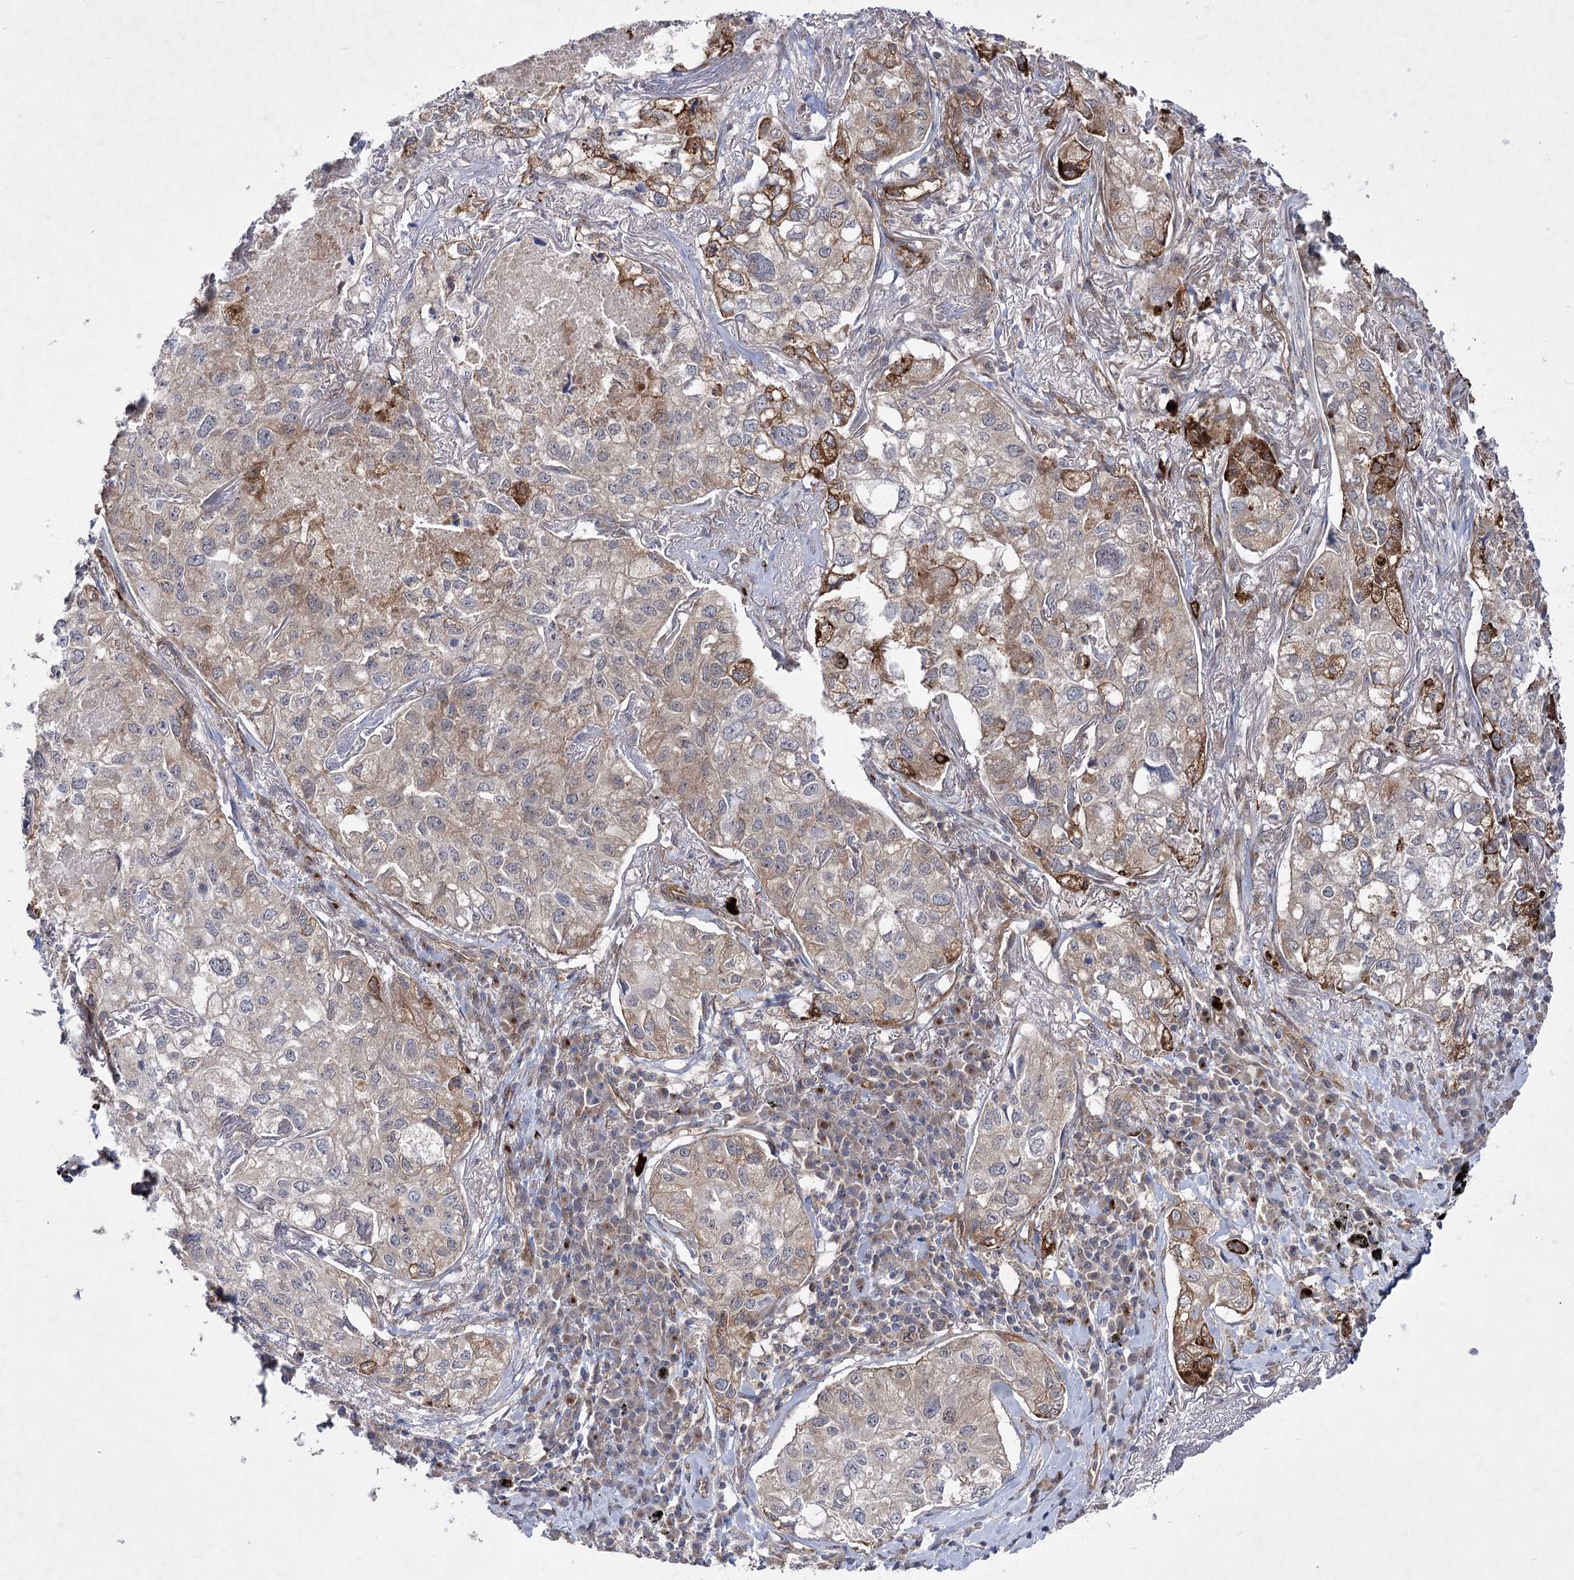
{"staining": {"intensity": "strong", "quantity": "<25%", "location": "cytoplasmic/membranous"}, "tissue": "lung cancer", "cell_type": "Tumor cells", "image_type": "cancer", "snomed": [{"axis": "morphology", "description": "Adenocarcinoma, NOS"}, {"axis": "topography", "description": "Lung"}], "caption": "Protein staining of adenocarcinoma (lung) tissue demonstrates strong cytoplasmic/membranous staining in approximately <25% of tumor cells.", "gene": "ARHGAP31", "patient": {"sex": "male", "age": 65}}